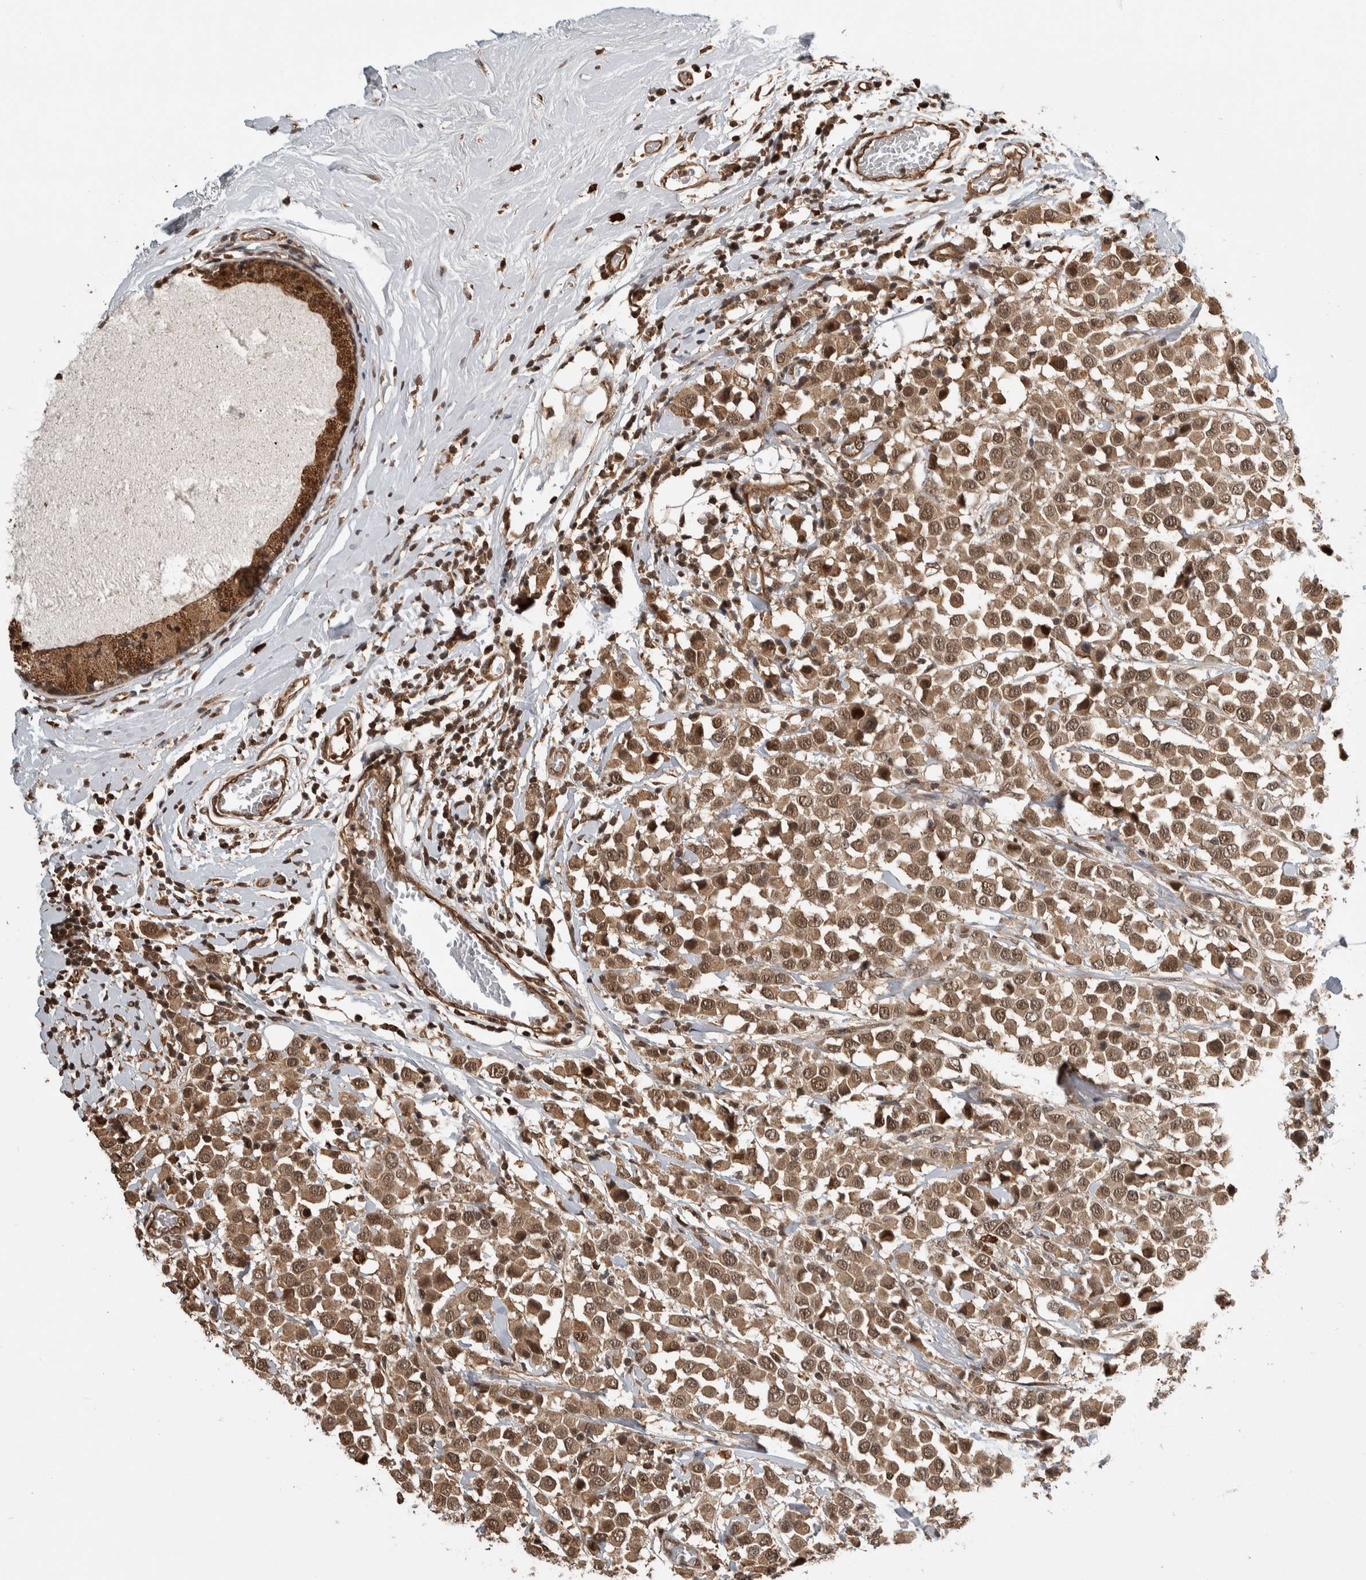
{"staining": {"intensity": "moderate", "quantity": ">75%", "location": "cytoplasmic/membranous,nuclear"}, "tissue": "breast cancer", "cell_type": "Tumor cells", "image_type": "cancer", "snomed": [{"axis": "morphology", "description": "Duct carcinoma"}, {"axis": "topography", "description": "Breast"}], "caption": "This micrograph shows immunohistochemistry (IHC) staining of invasive ductal carcinoma (breast), with medium moderate cytoplasmic/membranous and nuclear expression in about >75% of tumor cells.", "gene": "ZNF592", "patient": {"sex": "female", "age": 61}}